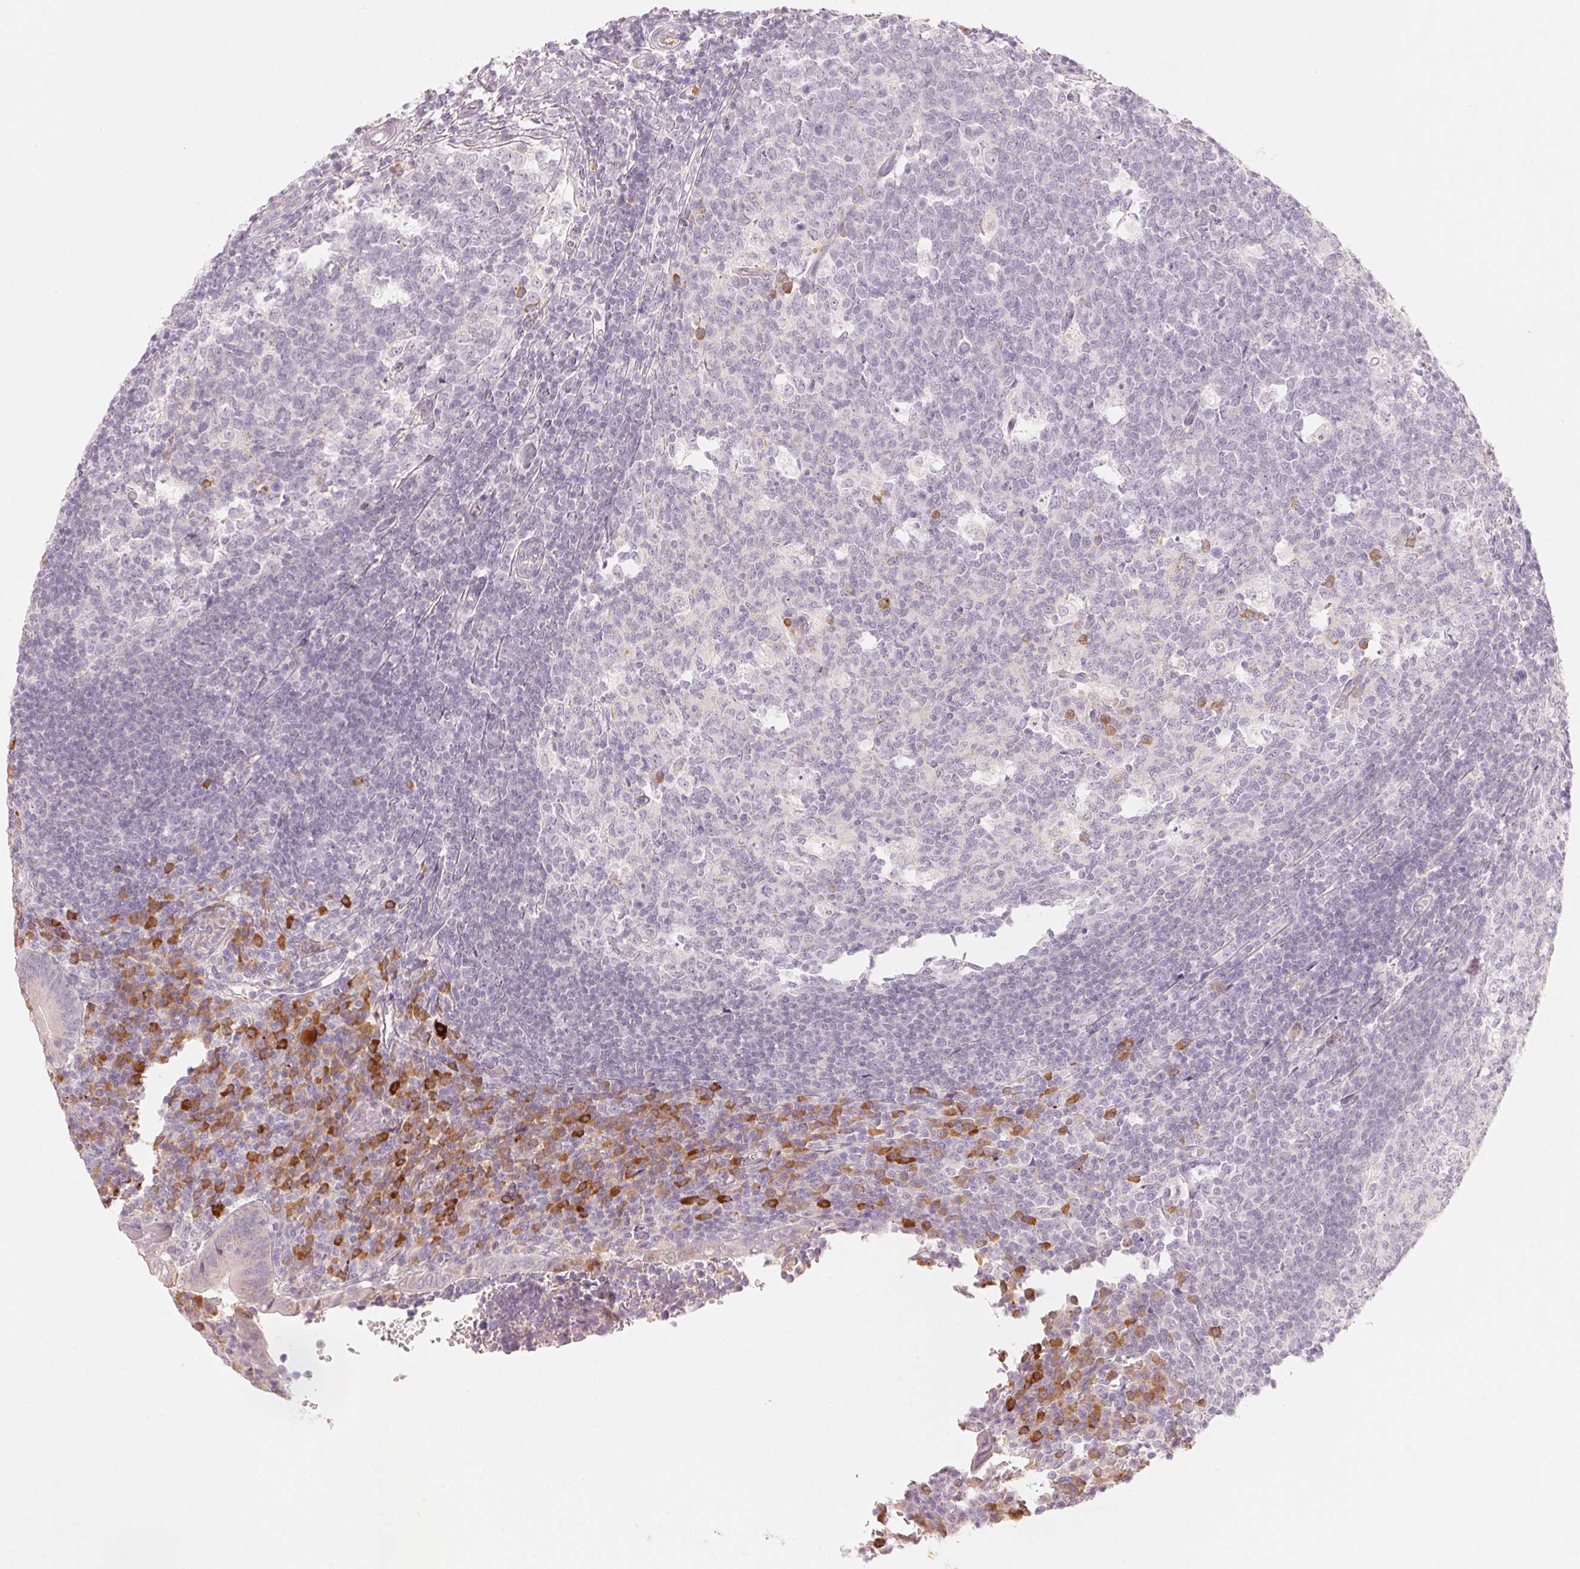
{"staining": {"intensity": "weak", "quantity": "25%-75%", "location": "cytoplasmic/membranous"}, "tissue": "appendix", "cell_type": "Glandular cells", "image_type": "normal", "snomed": [{"axis": "morphology", "description": "Normal tissue, NOS"}, {"axis": "topography", "description": "Appendix"}], "caption": "Normal appendix reveals weak cytoplasmic/membranous staining in about 25%-75% of glandular cells.", "gene": "RMDN2", "patient": {"sex": "male", "age": 18}}